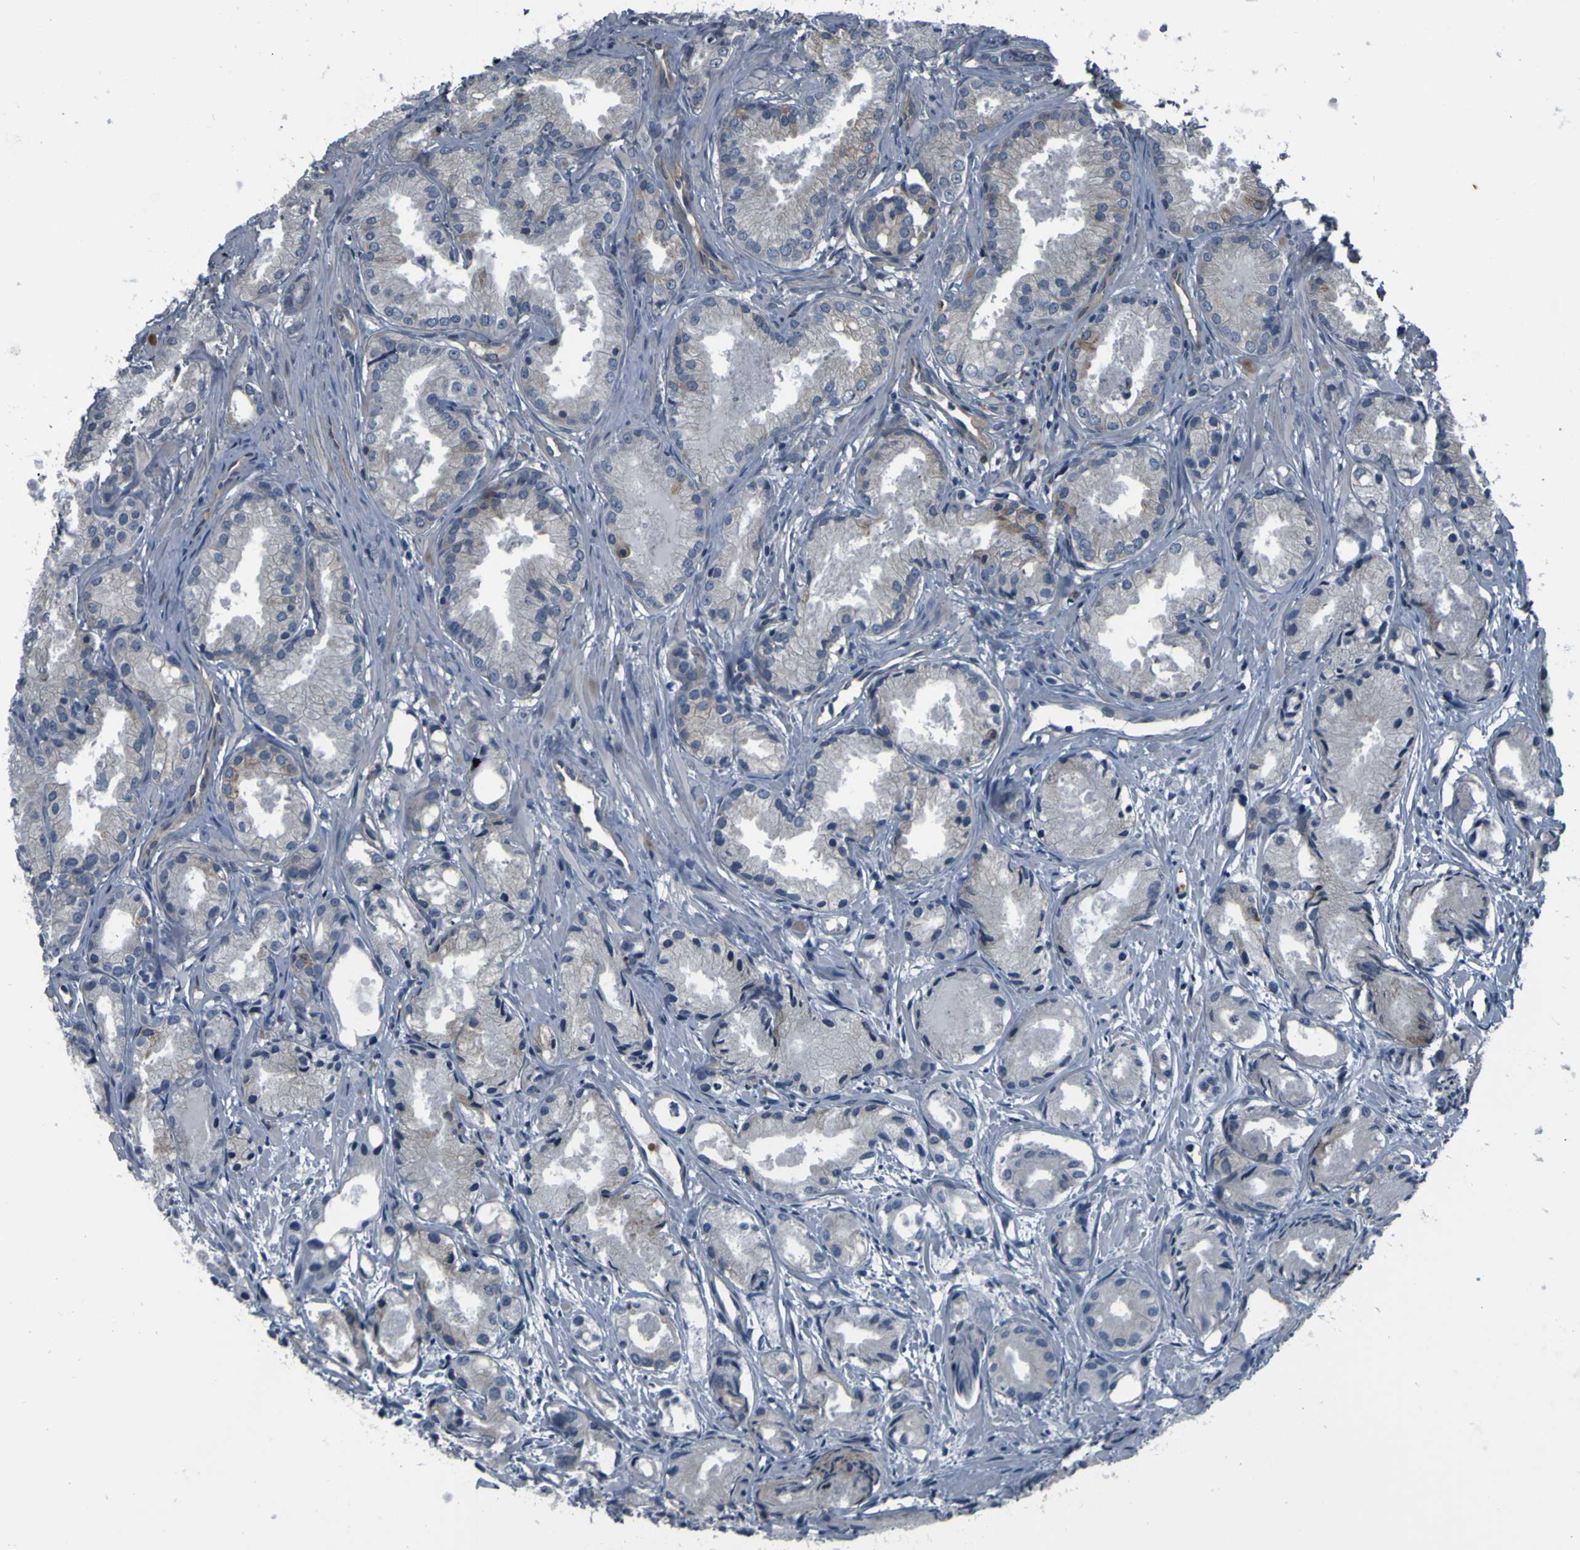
{"staining": {"intensity": "negative", "quantity": "none", "location": "none"}, "tissue": "prostate cancer", "cell_type": "Tumor cells", "image_type": "cancer", "snomed": [{"axis": "morphology", "description": "Adenocarcinoma, Low grade"}, {"axis": "topography", "description": "Prostate"}], "caption": "A high-resolution photomicrograph shows immunohistochemistry (IHC) staining of prostate adenocarcinoma (low-grade), which shows no significant expression in tumor cells. (DAB (3,3'-diaminobenzidine) IHC visualized using brightfield microscopy, high magnification).", "gene": "GRAMD1A", "patient": {"sex": "male", "age": 72}}